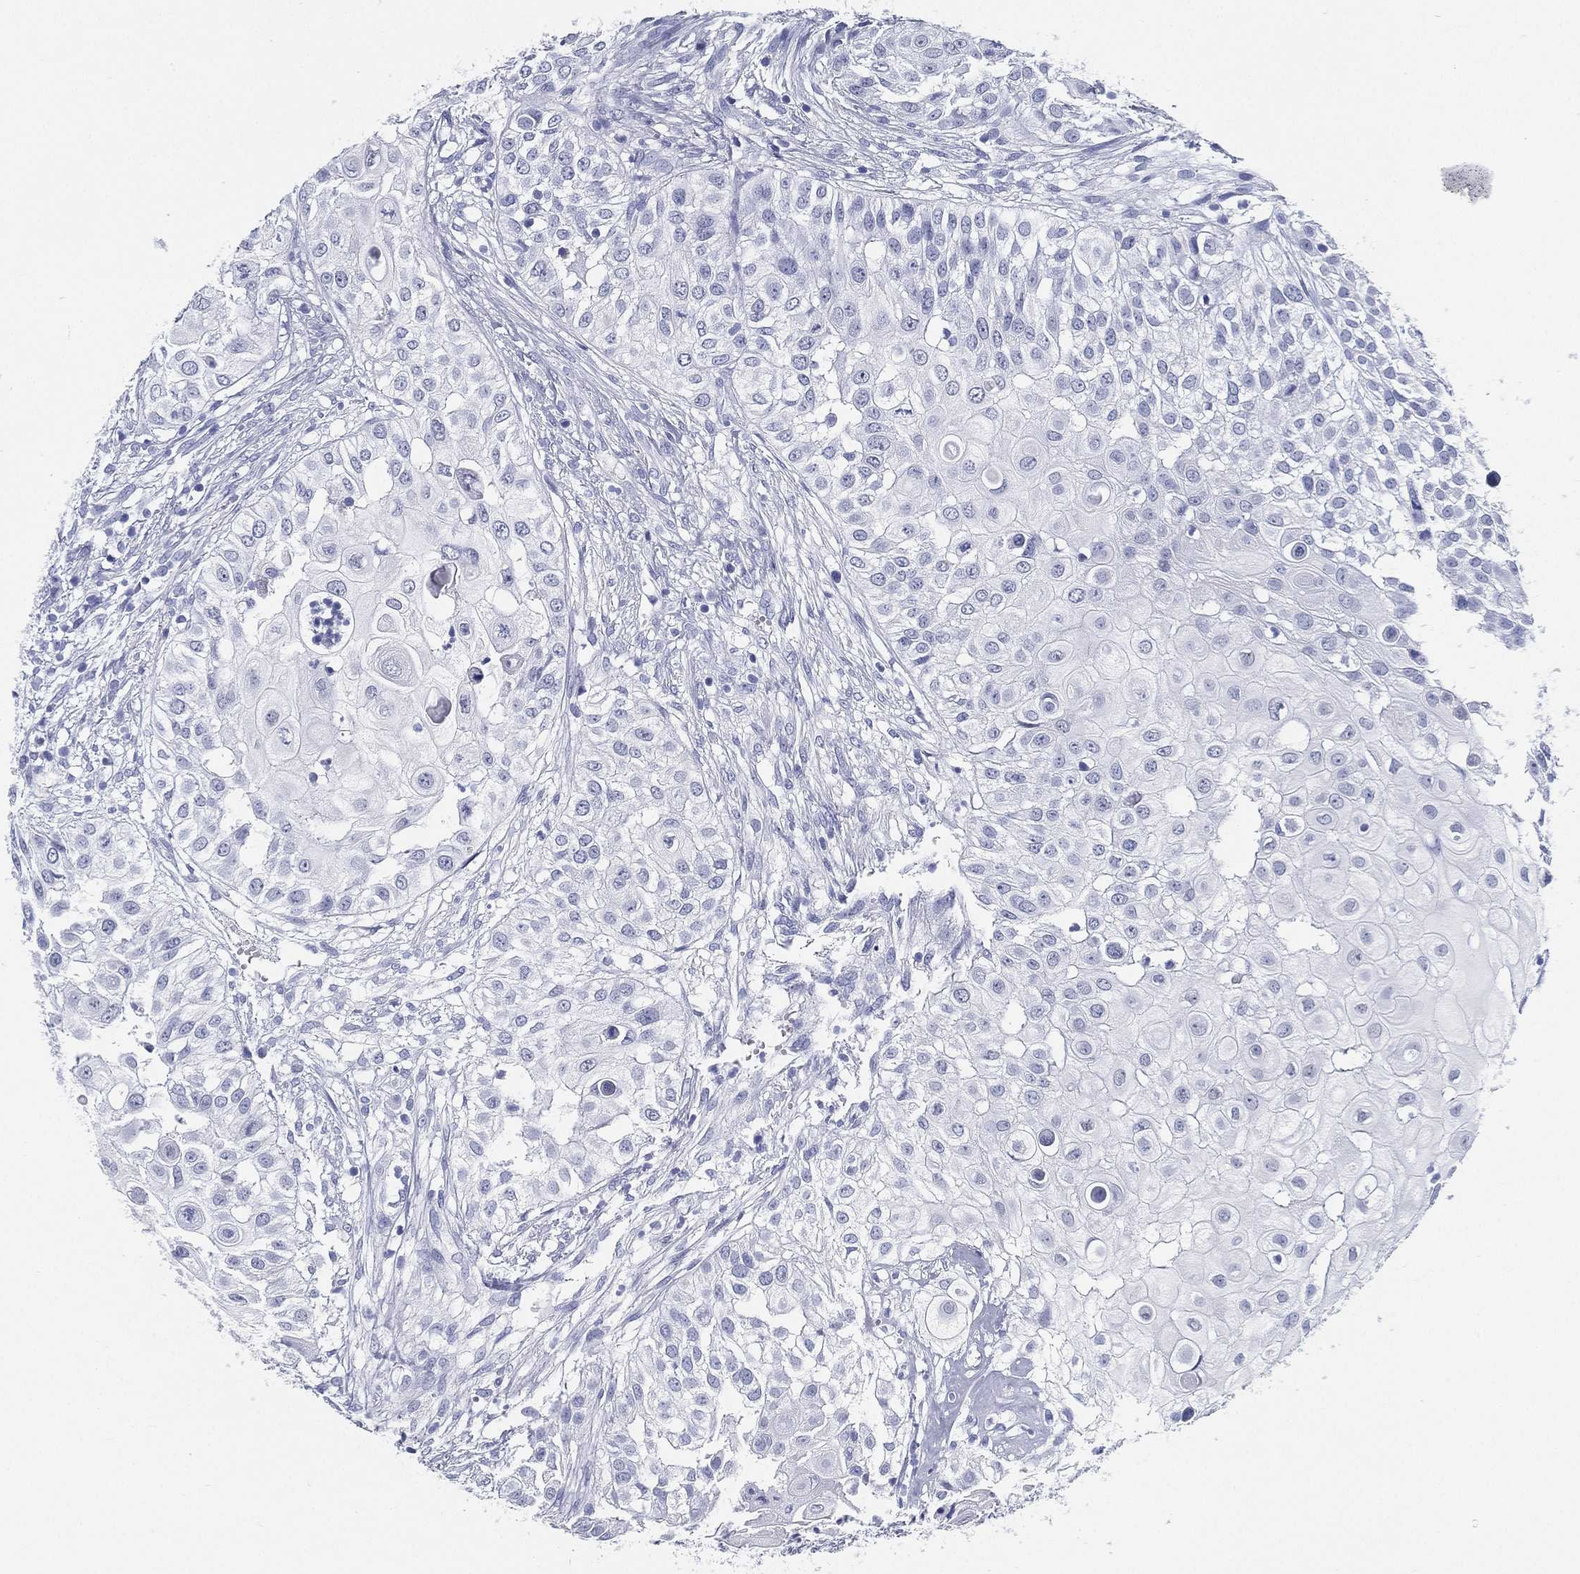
{"staining": {"intensity": "negative", "quantity": "none", "location": "none"}, "tissue": "urothelial cancer", "cell_type": "Tumor cells", "image_type": "cancer", "snomed": [{"axis": "morphology", "description": "Urothelial carcinoma, High grade"}, {"axis": "topography", "description": "Urinary bladder"}], "caption": "DAB (3,3'-diaminobenzidine) immunohistochemical staining of urothelial cancer exhibits no significant expression in tumor cells. (DAB immunohistochemistry (IHC) visualized using brightfield microscopy, high magnification).", "gene": "ATP1B2", "patient": {"sex": "female", "age": 79}}